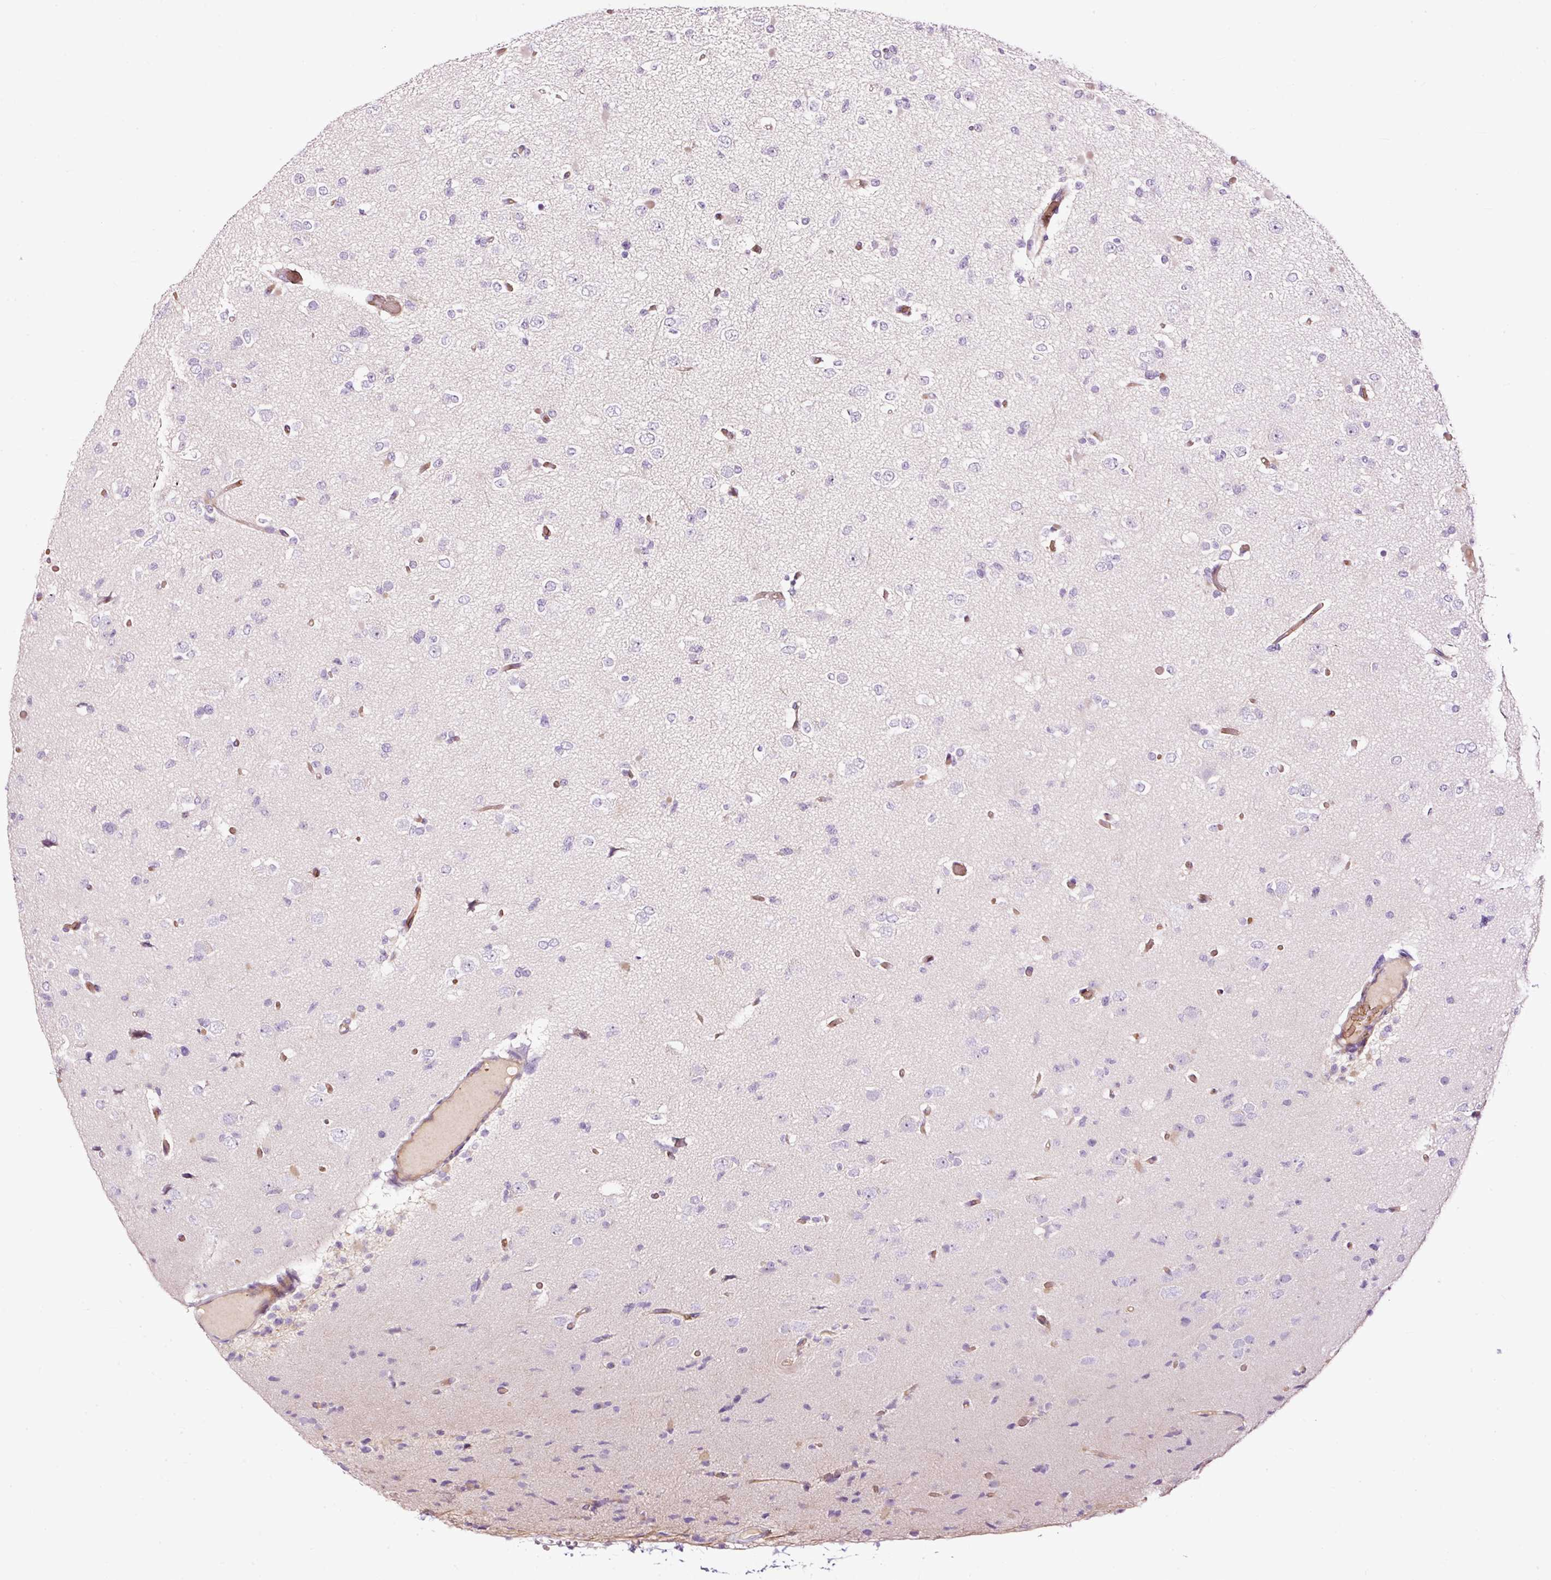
{"staining": {"intensity": "negative", "quantity": "none", "location": "none"}, "tissue": "glioma", "cell_type": "Tumor cells", "image_type": "cancer", "snomed": [{"axis": "morphology", "description": "Glioma, malignant, Low grade"}, {"axis": "topography", "description": "Brain"}], "caption": "Tumor cells are negative for protein expression in human malignant glioma (low-grade). (Brightfield microscopy of DAB immunohistochemistry at high magnification).", "gene": "USHBP1", "patient": {"sex": "female", "age": 22}}